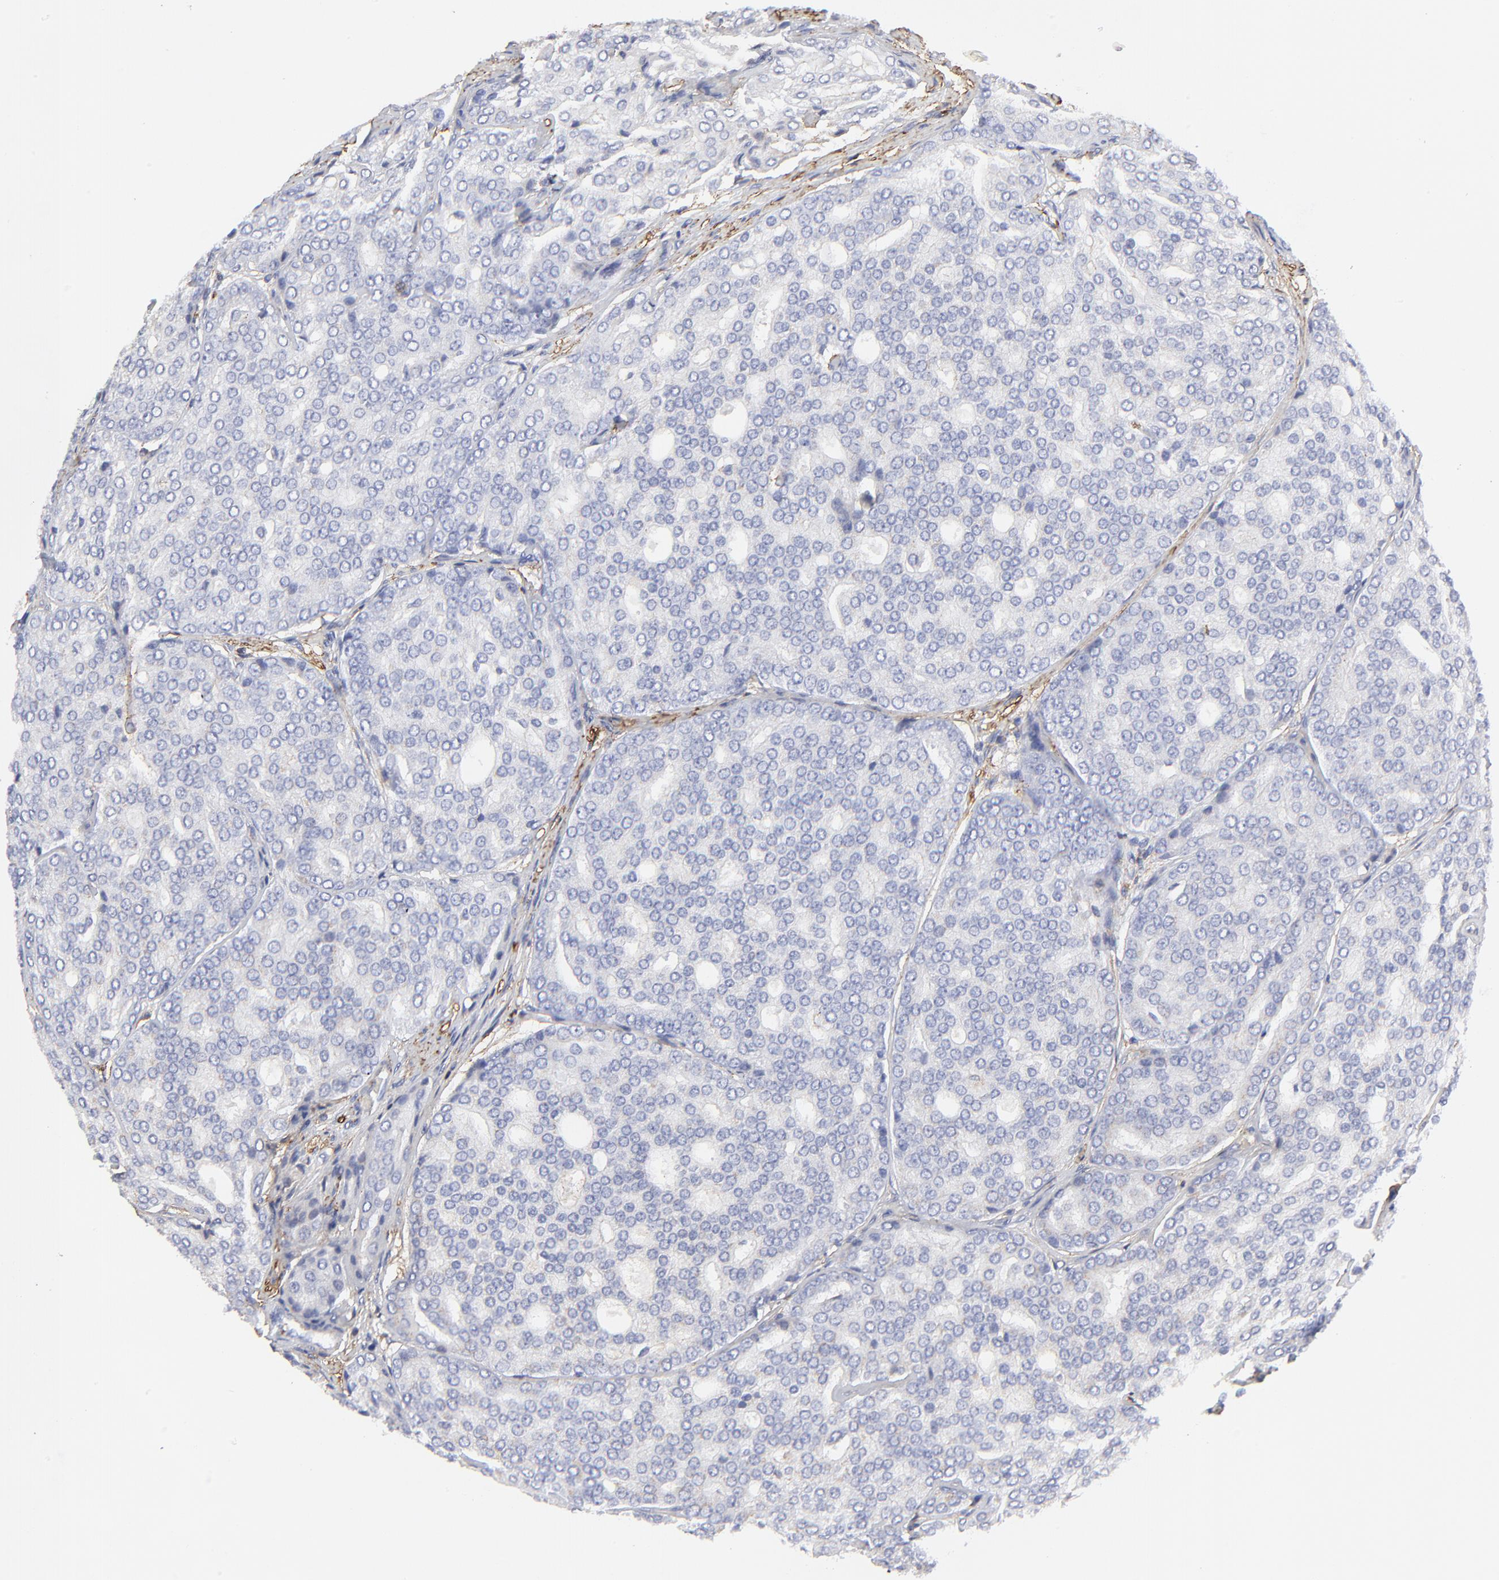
{"staining": {"intensity": "negative", "quantity": "none", "location": "none"}, "tissue": "prostate cancer", "cell_type": "Tumor cells", "image_type": "cancer", "snomed": [{"axis": "morphology", "description": "Adenocarcinoma, High grade"}, {"axis": "topography", "description": "Prostate"}], "caption": "Immunohistochemistry of human prostate adenocarcinoma (high-grade) demonstrates no positivity in tumor cells.", "gene": "ANXA6", "patient": {"sex": "male", "age": 64}}